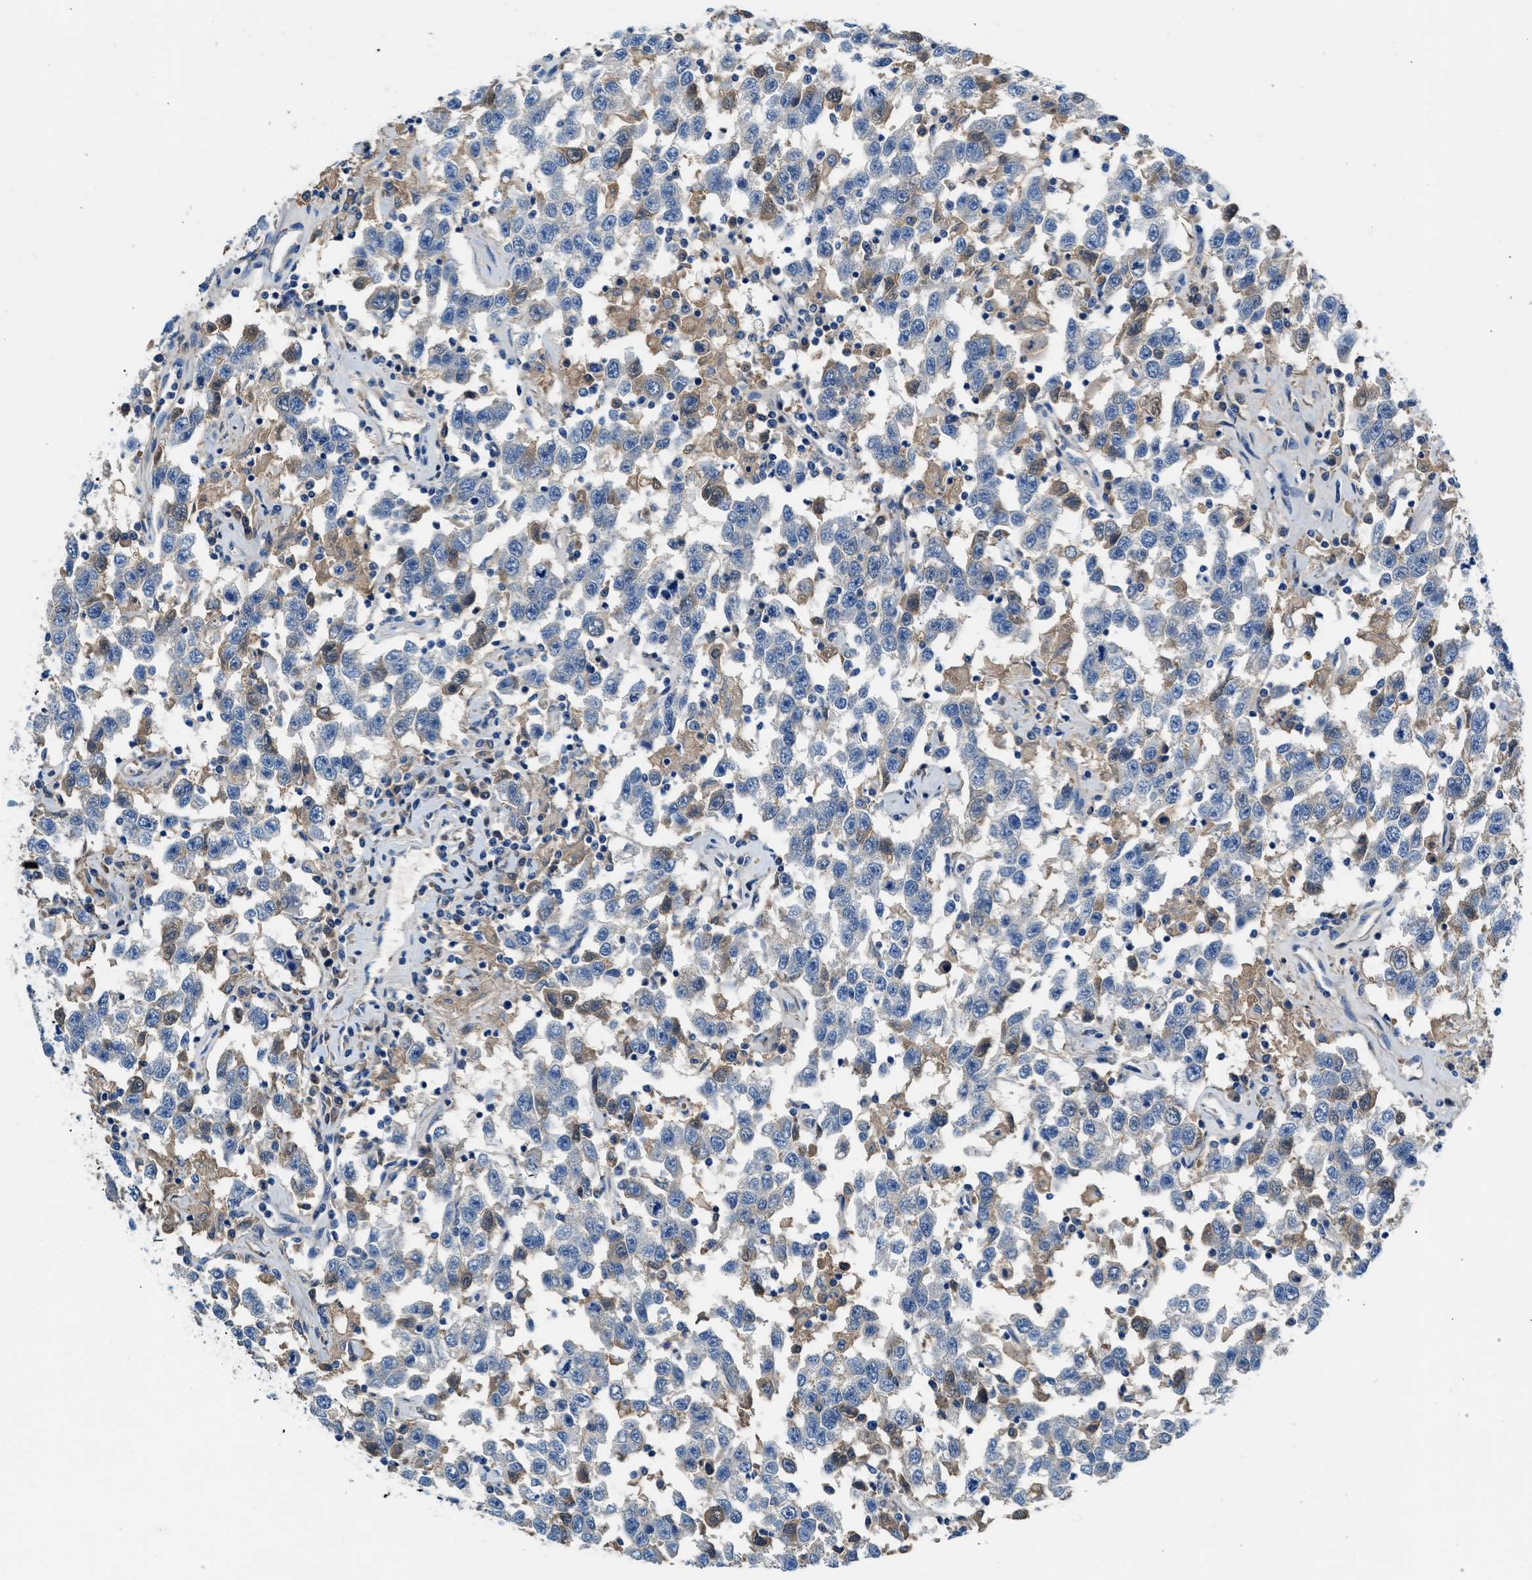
{"staining": {"intensity": "weak", "quantity": "25%-75%", "location": "cytoplasmic/membranous"}, "tissue": "testis cancer", "cell_type": "Tumor cells", "image_type": "cancer", "snomed": [{"axis": "morphology", "description": "Seminoma, NOS"}, {"axis": "topography", "description": "Testis"}], "caption": "A brown stain shows weak cytoplasmic/membranous expression of a protein in human testis cancer (seminoma) tumor cells.", "gene": "RWDD2B", "patient": {"sex": "male", "age": 41}}